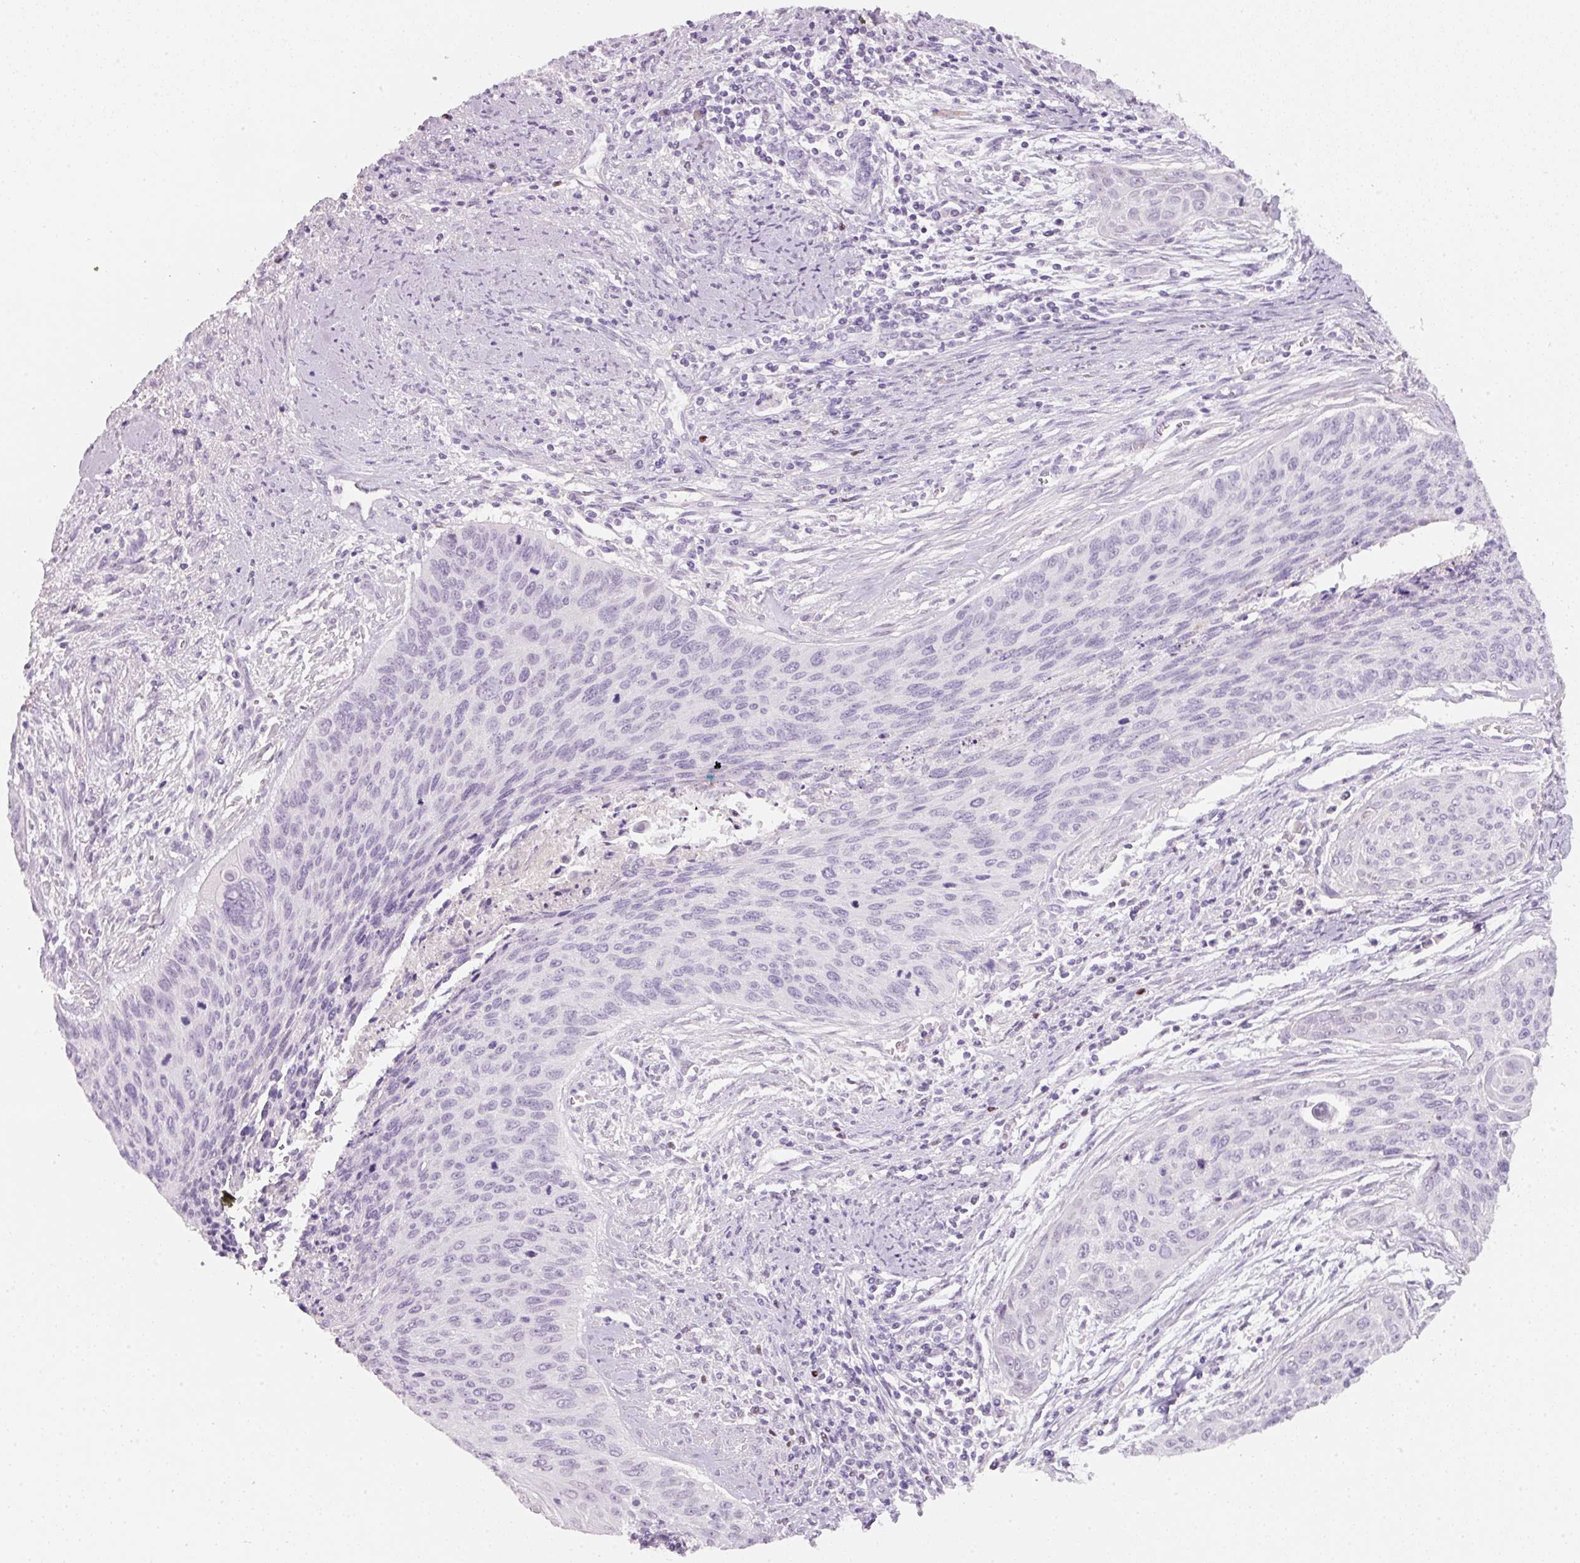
{"staining": {"intensity": "negative", "quantity": "none", "location": "none"}, "tissue": "cervical cancer", "cell_type": "Tumor cells", "image_type": "cancer", "snomed": [{"axis": "morphology", "description": "Squamous cell carcinoma, NOS"}, {"axis": "topography", "description": "Cervix"}], "caption": "Histopathology image shows no protein staining in tumor cells of cervical cancer (squamous cell carcinoma) tissue. The staining was performed using DAB (3,3'-diaminobenzidine) to visualize the protein expression in brown, while the nuclei were stained in blue with hematoxylin (Magnification: 20x).", "gene": "ENSG00000206549", "patient": {"sex": "female", "age": 55}}